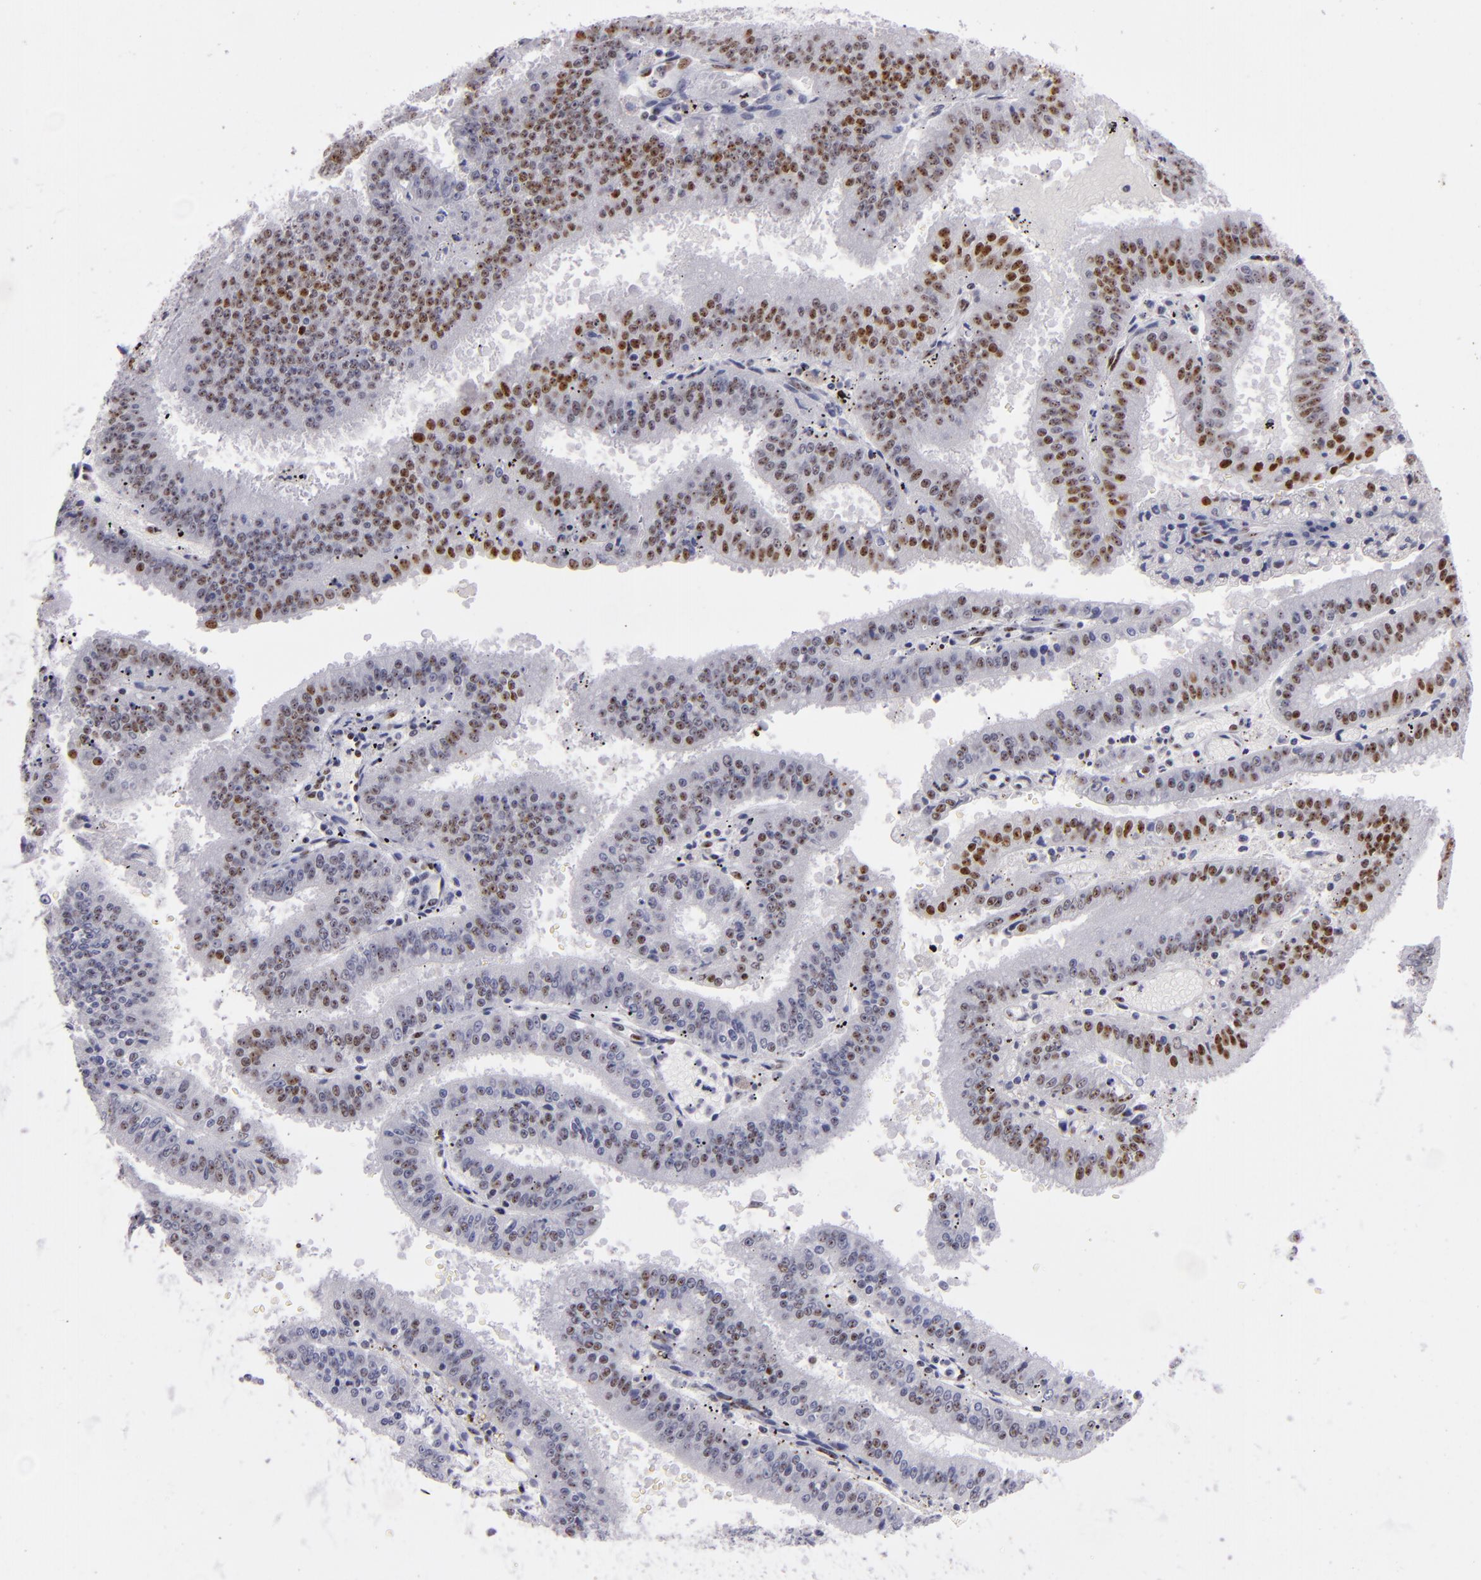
{"staining": {"intensity": "moderate", "quantity": "25%-75%", "location": "nuclear"}, "tissue": "endometrial cancer", "cell_type": "Tumor cells", "image_type": "cancer", "snomed": [{"axis": "morphology", "description": "Adenocarcinoma, NOS"}, {"axis": "topography", "description": "Endometrium"}], "caption": "The immunohistochemical stain shows moderate nuclear staining in tumor cells of endometrial cancer (adenocarcinoma) tissue.", "gene": "TOP3A", "patient": {"sex": "female", "age": 66}}